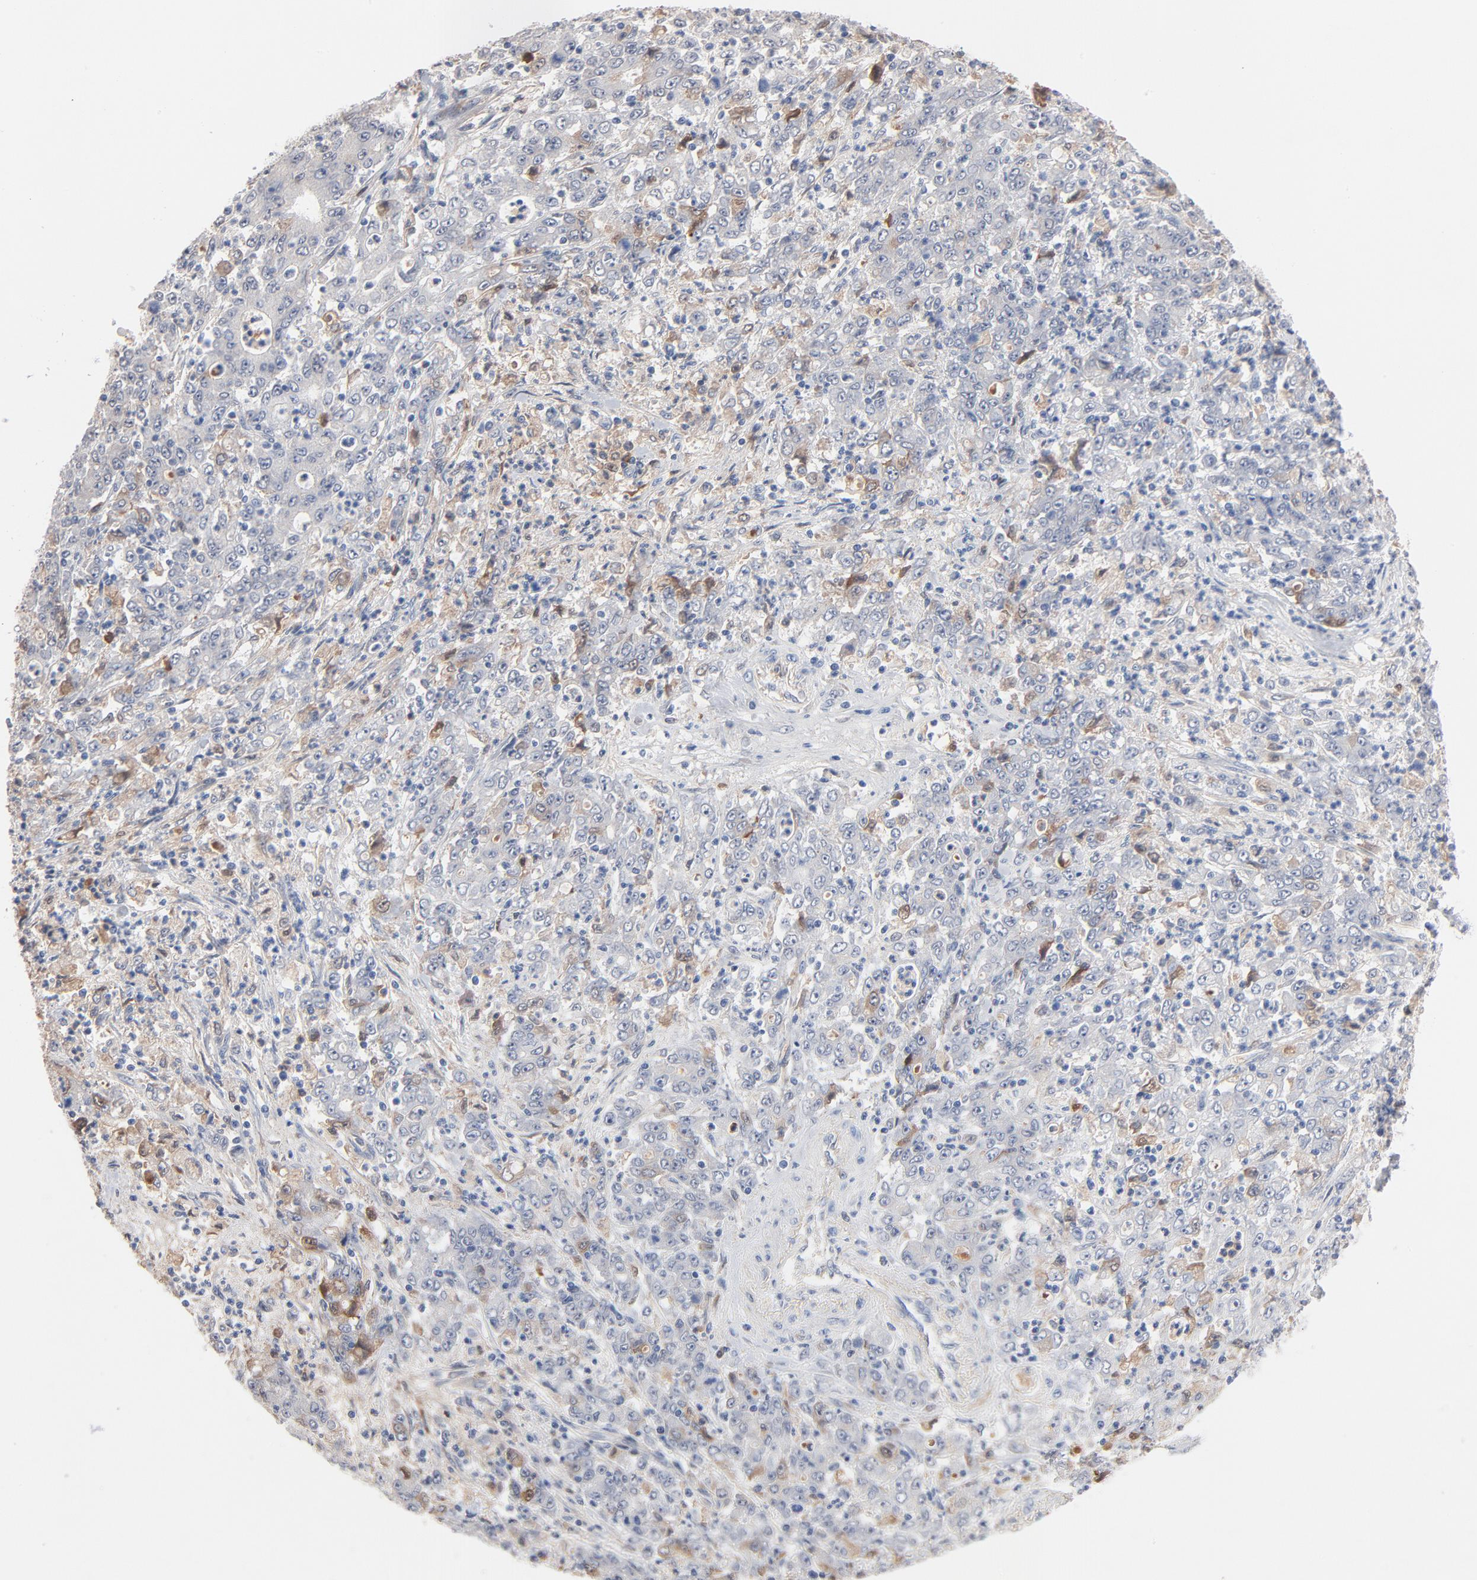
{"staining": {"intensity": "negative", "quantity": "none", "location": "none"}, "tissue": "stomach cancer", "cell_type": "Tumor cells", "image_type": "cancer", "snomed": [{"axis": "morphology", "description": "Adenocarcinoma, NOS"}, {"axis": "topography", "description": "Stomach, lower"}], "caption": "An IHC micrograph of adenocarcinoma (stomach) is shown. There is no staining in tumor cells of adenocarcinoma (stomach).", "gene": "SERPINA4", "patient": {"sex": "female", "age": 71}}